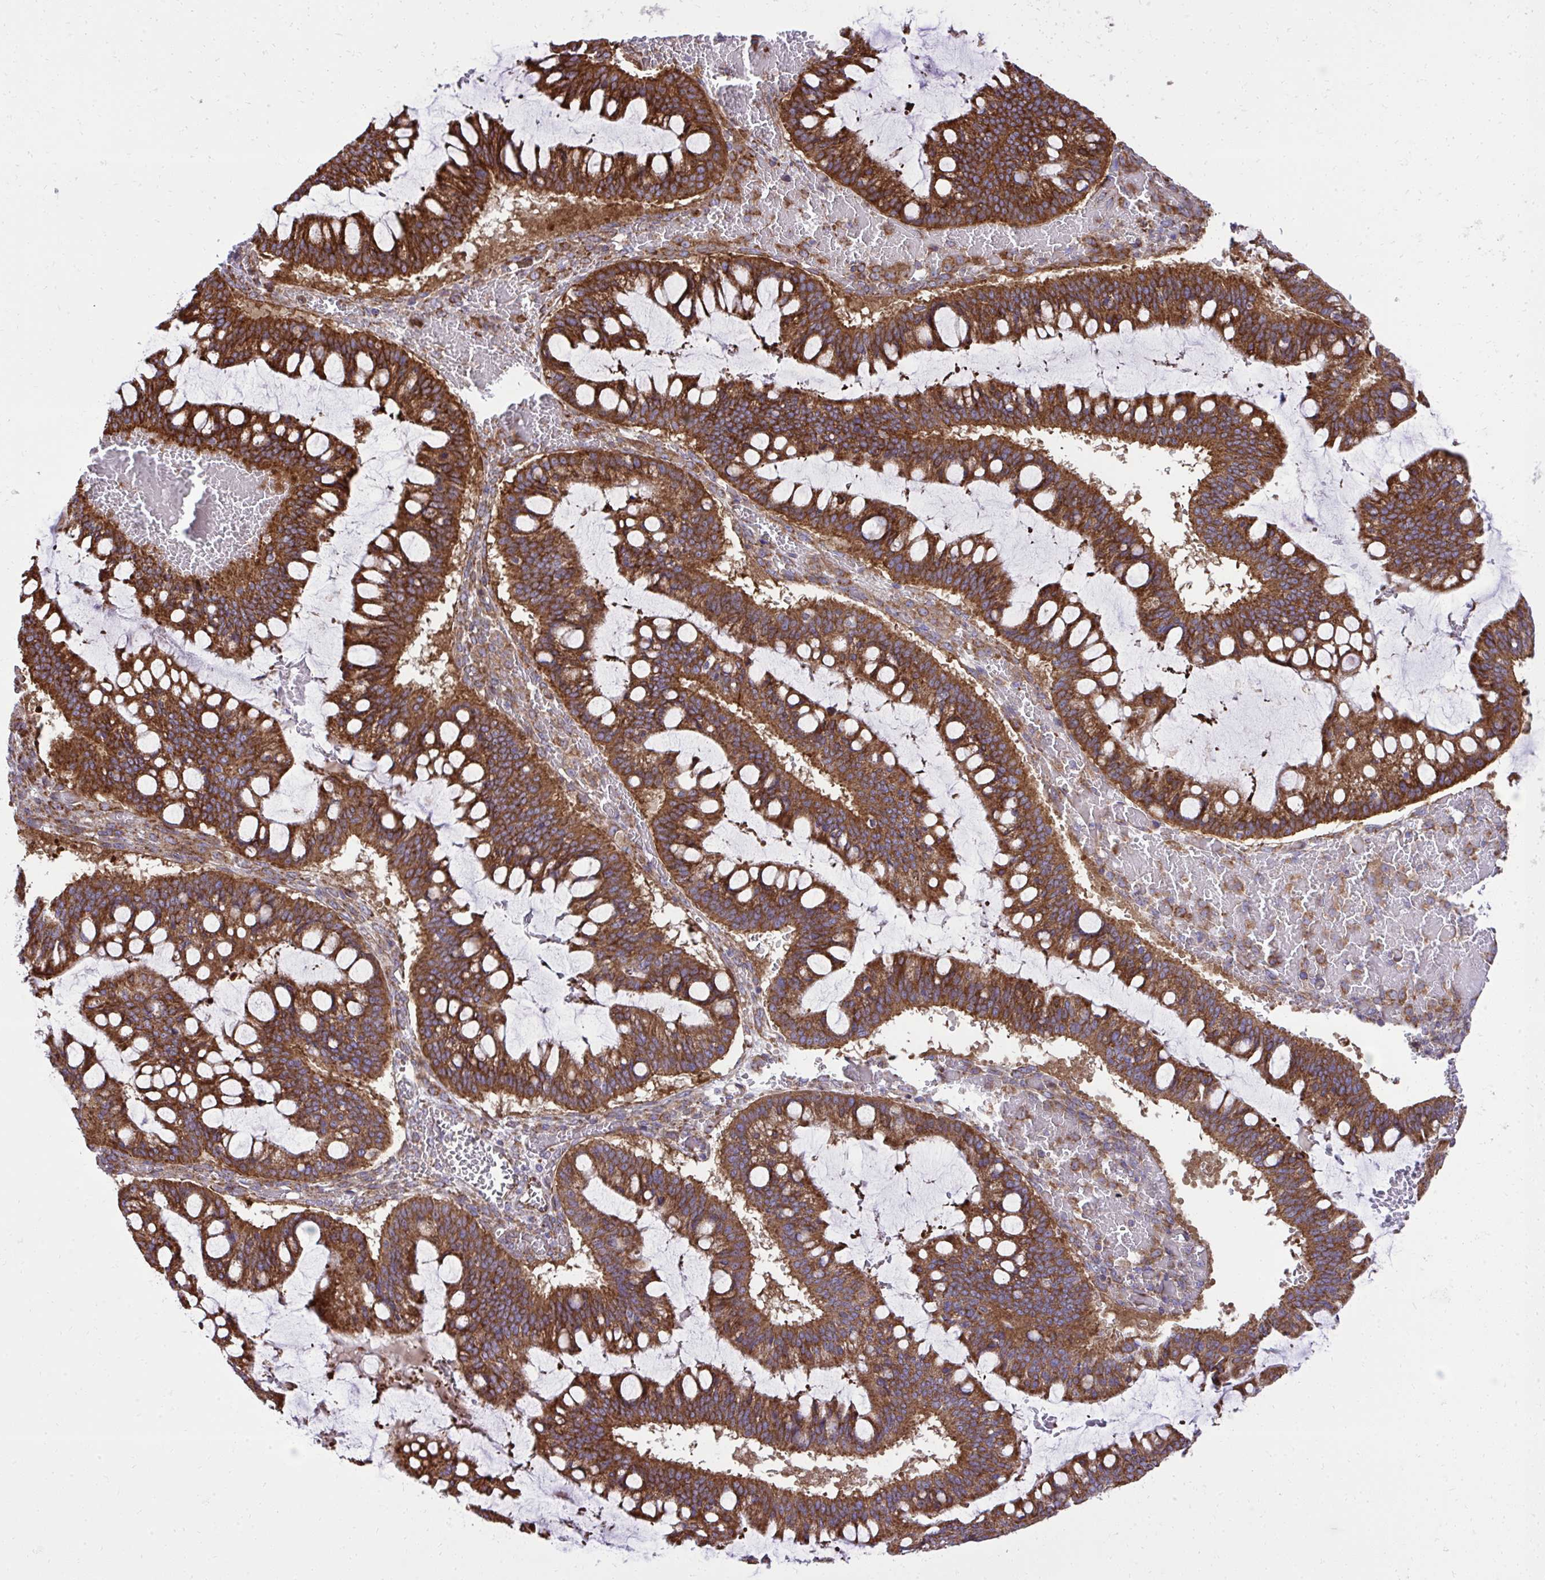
{"staining": {"intensity": "strong", "quantity": ">75%", "location": "cytoplasmic/membranous"}, "tissue": "ovarian cancer", "cell_type": "Tumor cells", "image_type": "cancer", "snomed": [{"axis": "morphology", "description": "Cystadenocarcinoma, mucinous, NOS"}, {"axis": "topography", "description": "Ovary"}], "caption": "Mucinous cystadenocarcinoma (ovarian) stained with a protein marker shows strong staining in tumor cells.", "gene": "NMNAT3", "patient": {"sex": "female", "age": 73}}